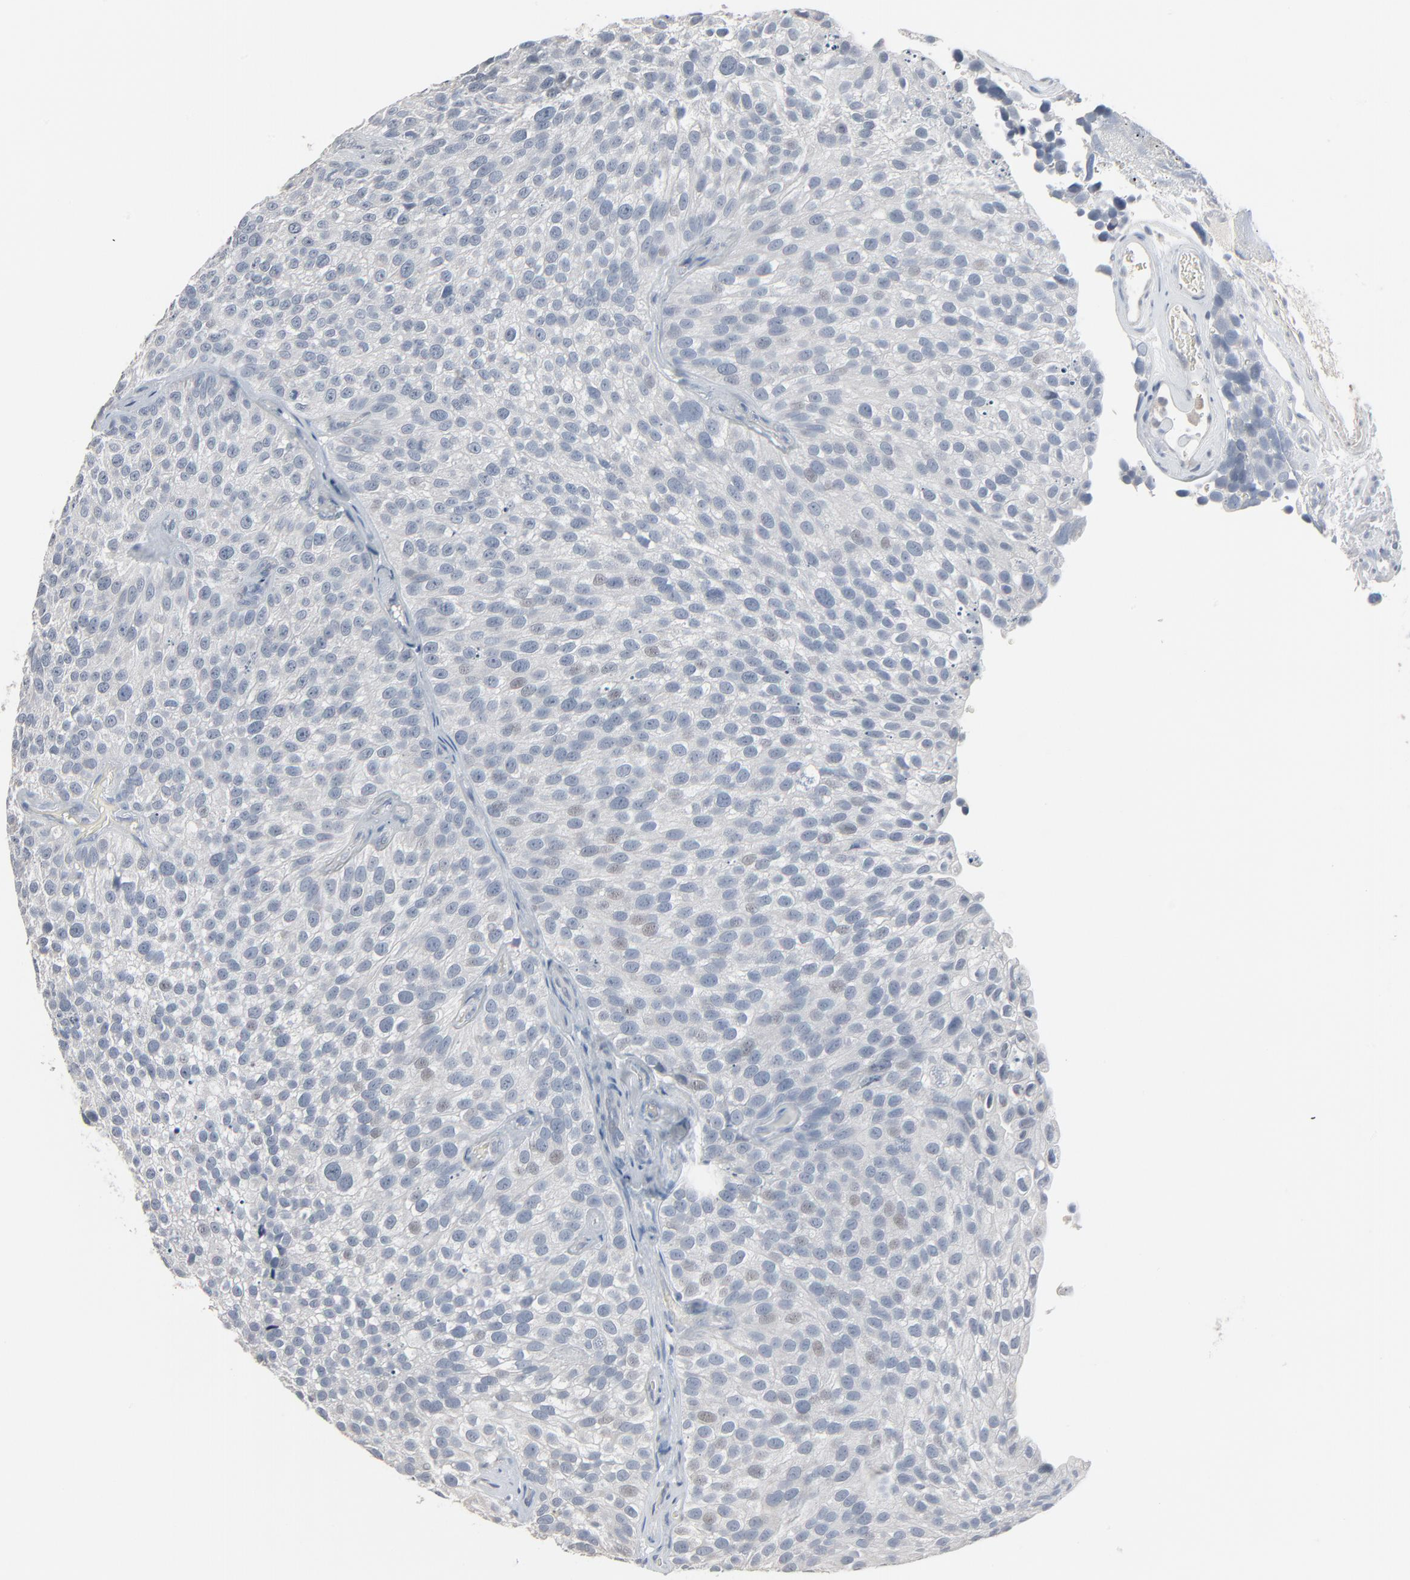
{"staining": {"intensity": "weak", "quantity": "<25%", "location": "cytoplasmic/membranous"}, "tissue": "urothelial cancer", "cell_type": "Tumor cells", "image_type": "cancer", "snomed": [{"axis": "morphology", "description": "Urothelial carcinoma, High grade"}, {"axis": "topography", "description": "Urinary bladder"}], "caption": "Immunohistochemistry (IHC) photomicrograph of neoplastic tissue: human high-grade urothelial carcinoma stained with DAB (3,3'-diaminobenzidine) reveals no significant protein positivity in tumor cells.", "gene": "SAGE1", "patient": {"sex": "male", "age": 72}}